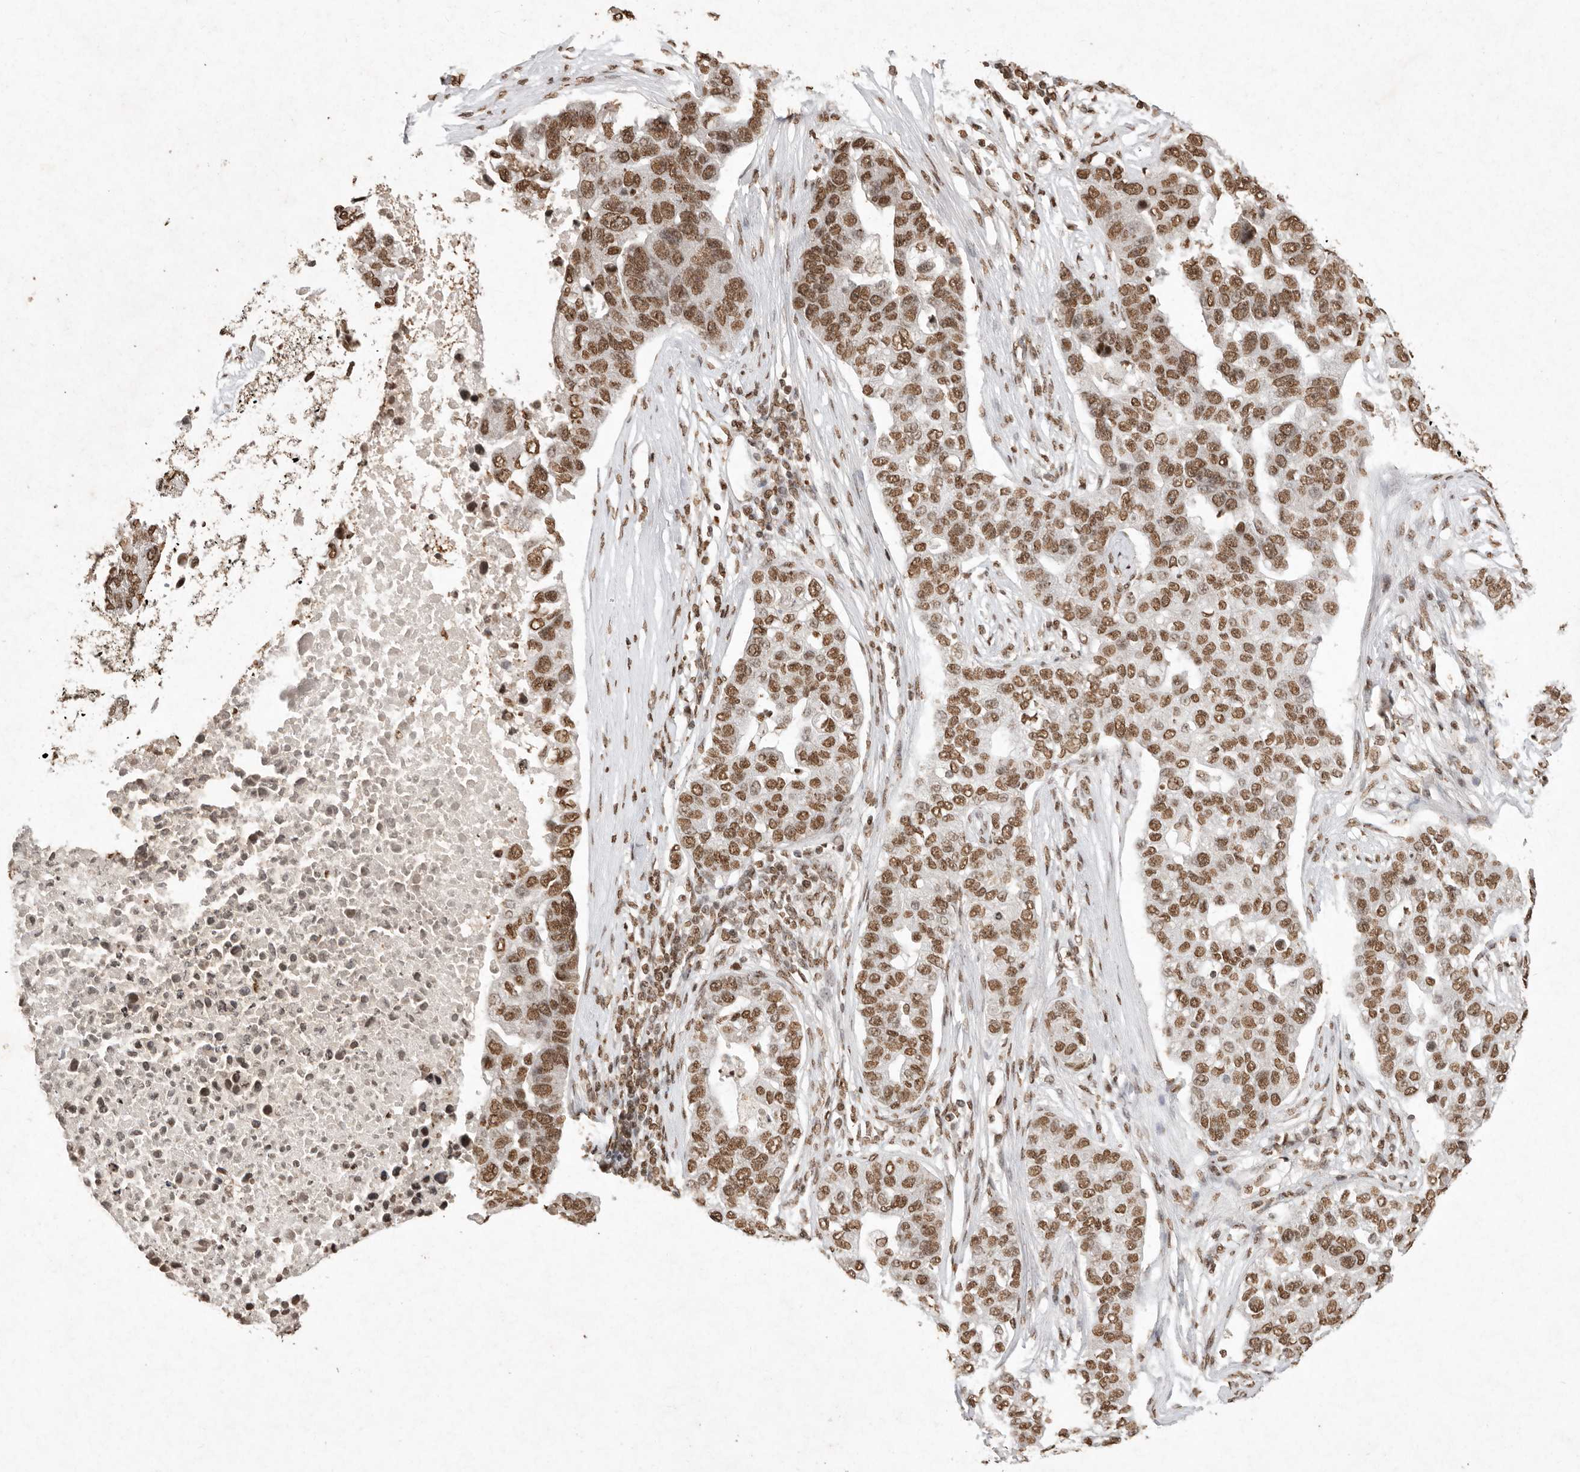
{"staining": {"intensity": "moderate", "quantity": ">75%", "location": "nuclear"}, "tissue": "pancreatic cancer", "cell_type": "Tumor cells", "image_type": "cancer", "snomed": [{"axis": "morphology", "description": "Adenocarcinoma, NOS"}, {"axis": "topography", "description": "Pancreas"}], "caption": "A brown stain highlights moderate nuclear expression of a protein in pancreatic cancer tumor cells.", "gene": "NKX3-2", "patient": {"sex": "female", "age": 61}}